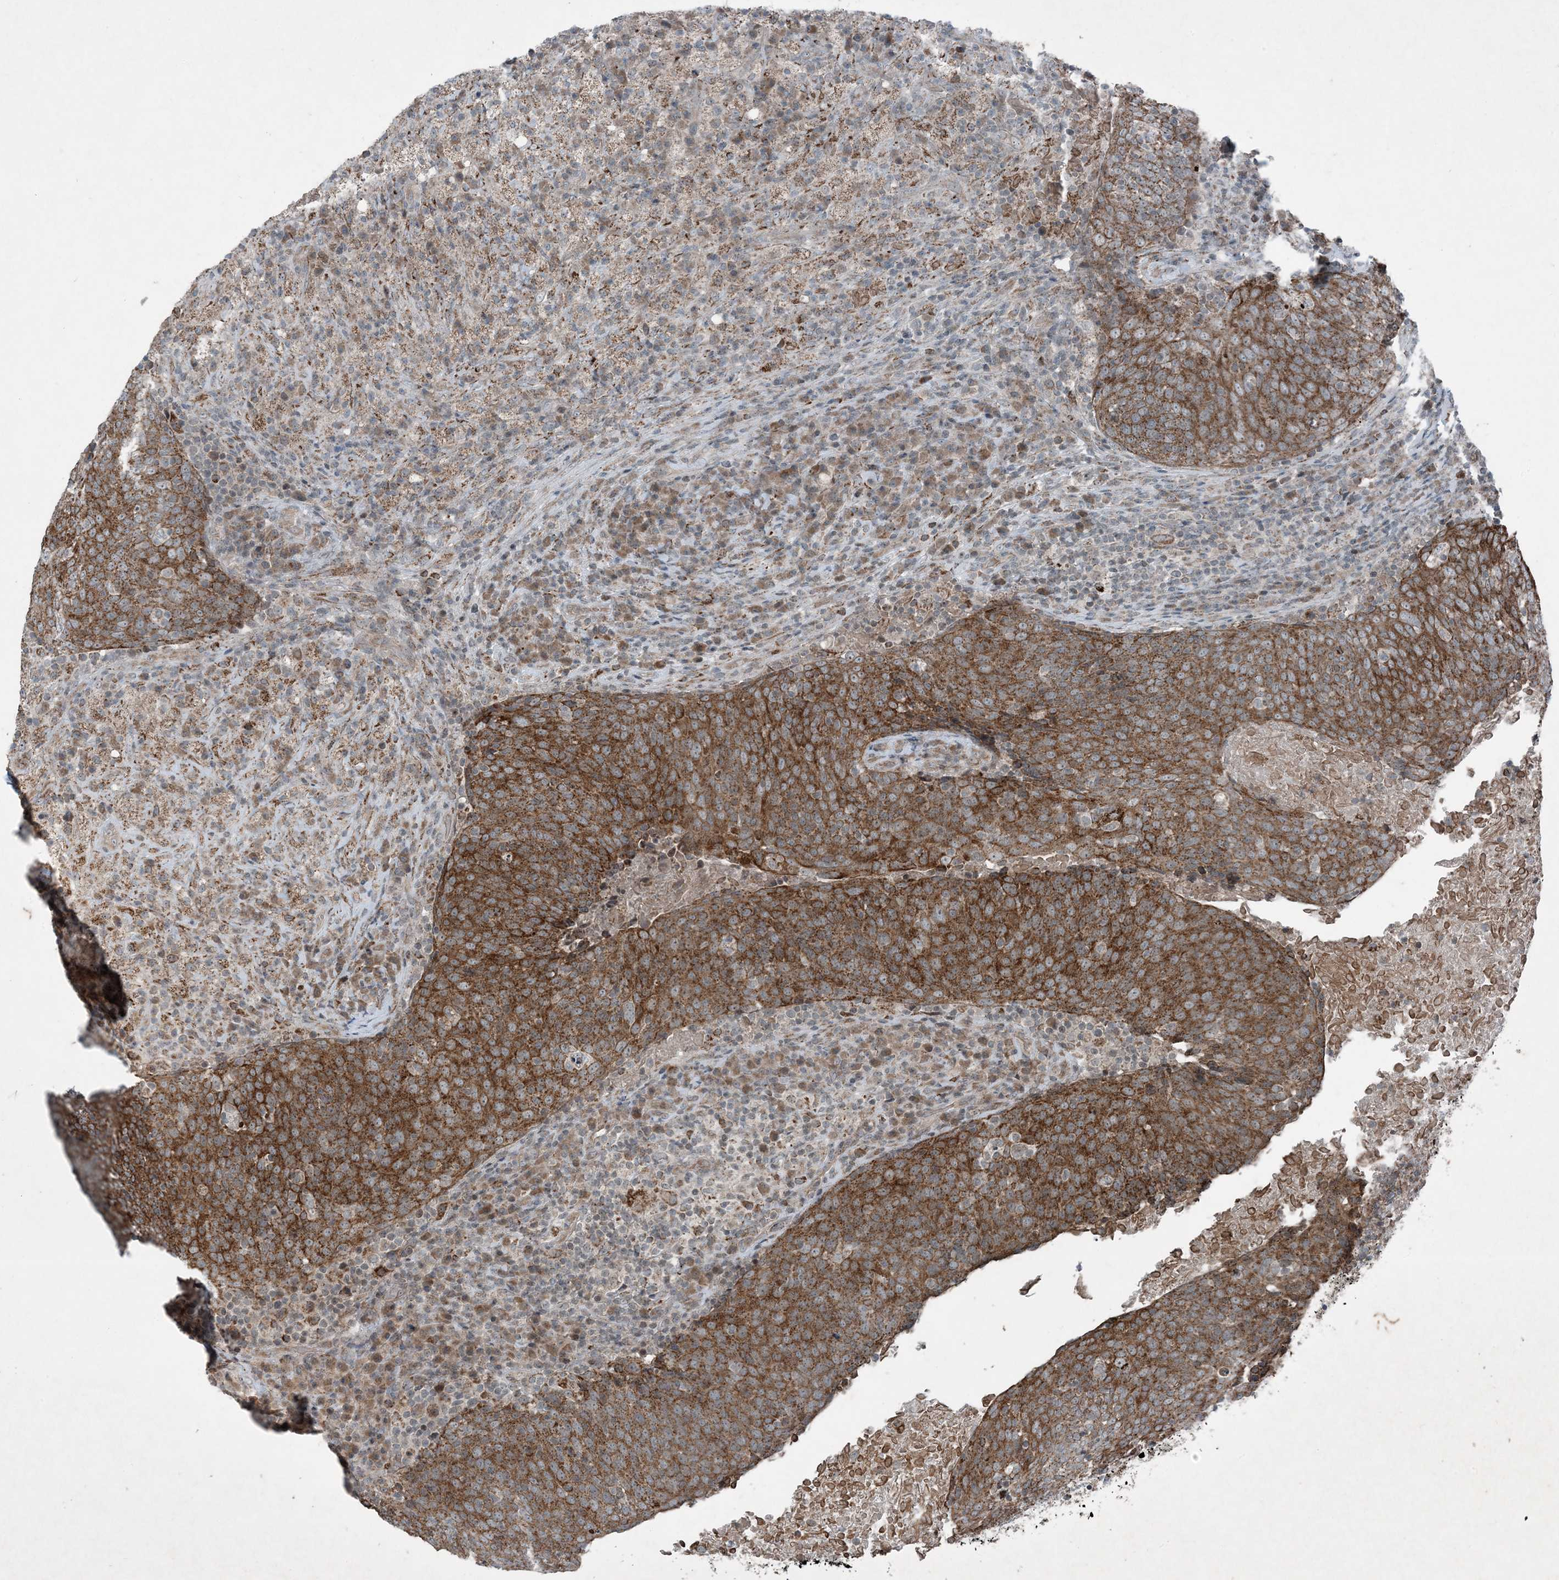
{"staining": {"intensity": "moderate", "quantity": ">75%", "location": "cytoplasmic/membranous"}, "tissue": "head and neck cancer", "cell_type": "Tumor cells", "image_type": "cancer", "snomed": [{"axis": "morphology", "description": "Squamous cell carcinoma, NOS"}, {"axis": "morphology", "description": "Squamous cell carcinoma, metastatic, NOS"}, {"axis": "topography", "description": "Lymph node"}, {"axis": "topography", "description": "Head-Neck"}], "caption": "A micrograph of human head and neck cancer (metastatic squamous cell carcinoma) stained for a protein displays moderate cytoplasmic/membranous brown staining in tumor cells. (DAB = brown stain, brightfield microscopy at high magnification).", "gene": "PC", "patient": {"sex": "male", "age": 62}}